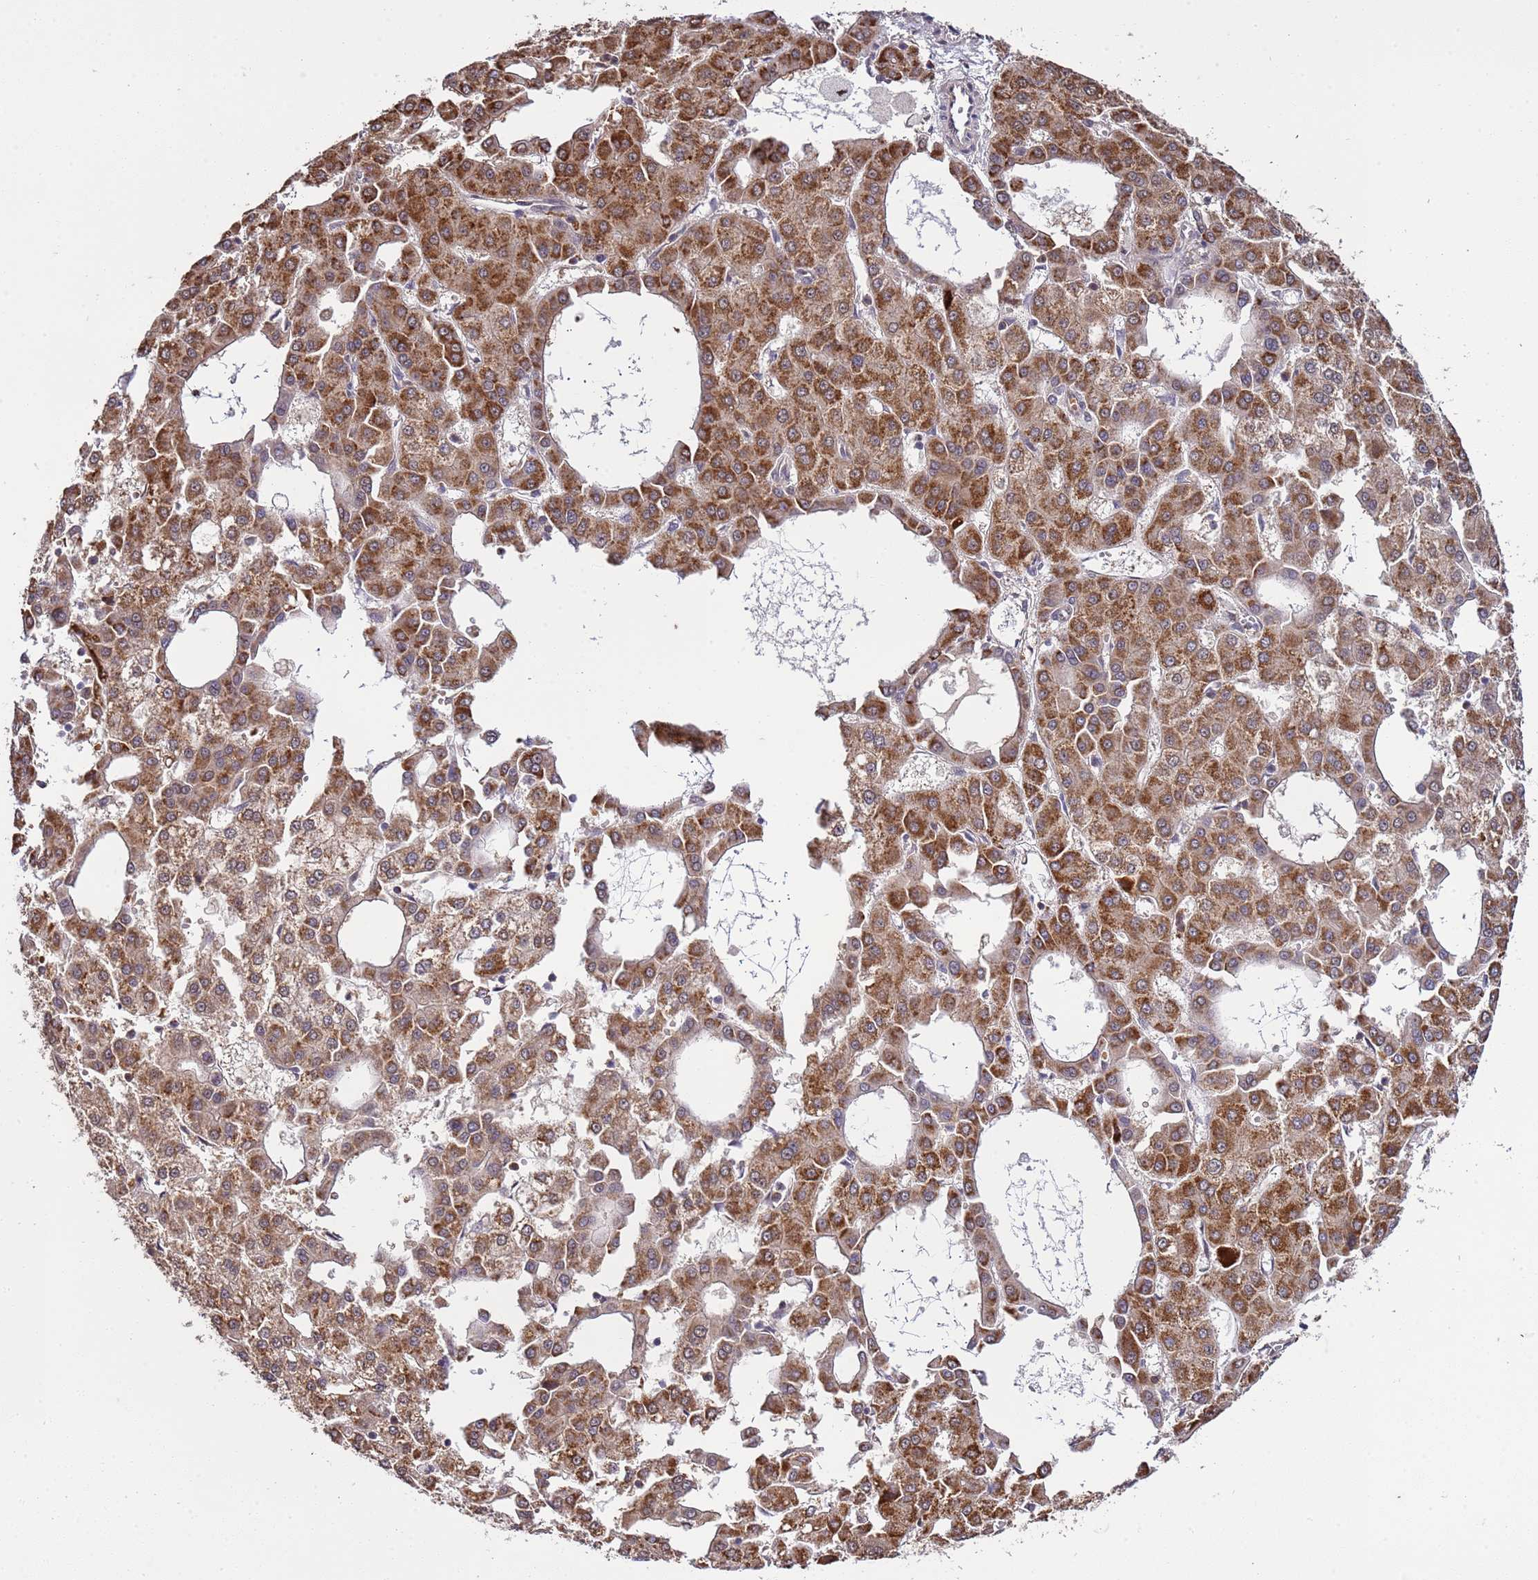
{"staining": {"intensity": "strong", "quantity": ">75%", "location": "cytoplasmic/membranous"}, "tissue": "liver cancer", "cell_type": "Tumor cells", "image_type": "cancer", "snomed": [{"axis": "morphology", "description": "Carcinoma, Hepatocellular, NOS"}, {"axis": "topography", "description": "Liver"}], "caption": "Hepatocellular carcinoma (liver) stained with DAB (3,3'-diaminobenzidine) immunohistochemistry (IHC) reveals high levels of strong cytoplasmic/membranous positivity in approximately >75% of tumor cells. The staining was performed using DAB, with brown indicating positive protein expression. Nuclei are stained blue with hematoxylin.", "gene": "GEN1", "patient": {"sex": "male", "age": 47}}